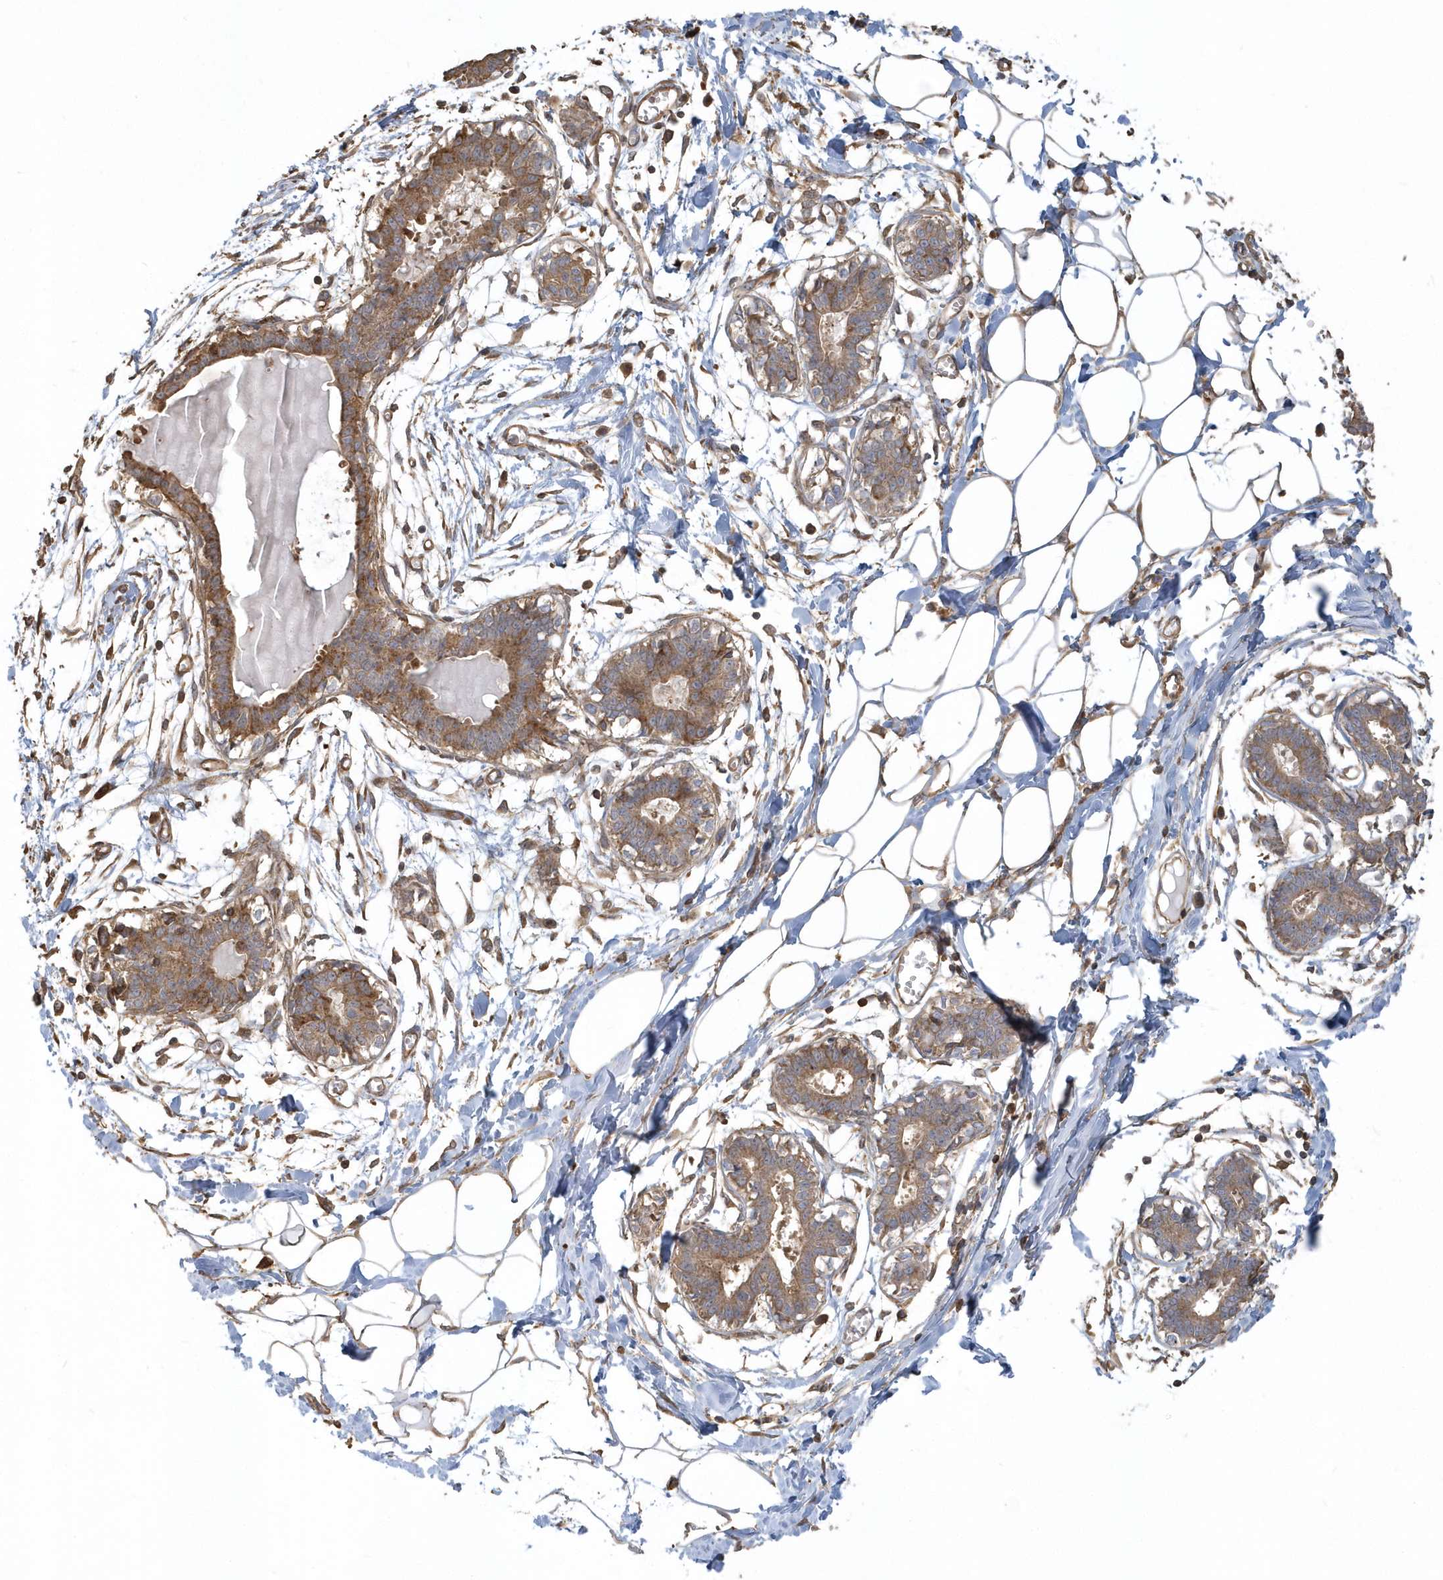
{"staining": {"intensity": "moderate", "quantity": "25%-75%", "location": "cytoplasmic/membranous"}, "tissue": "breast", "cell_type": "Adipocytes", "image_type": "normal", "snomed": [{"axis": "morphology", "description": "Normal tissue, NOS"}, {"axis": "topography", "description": "Breast"}], "caption": "Moderate cytoplasmic/membranous protein expression is identified in about 25%-75% of adipocytes in breast.", "gene": "TRAIP", "patient": {"sex": "female", "age": 27}}